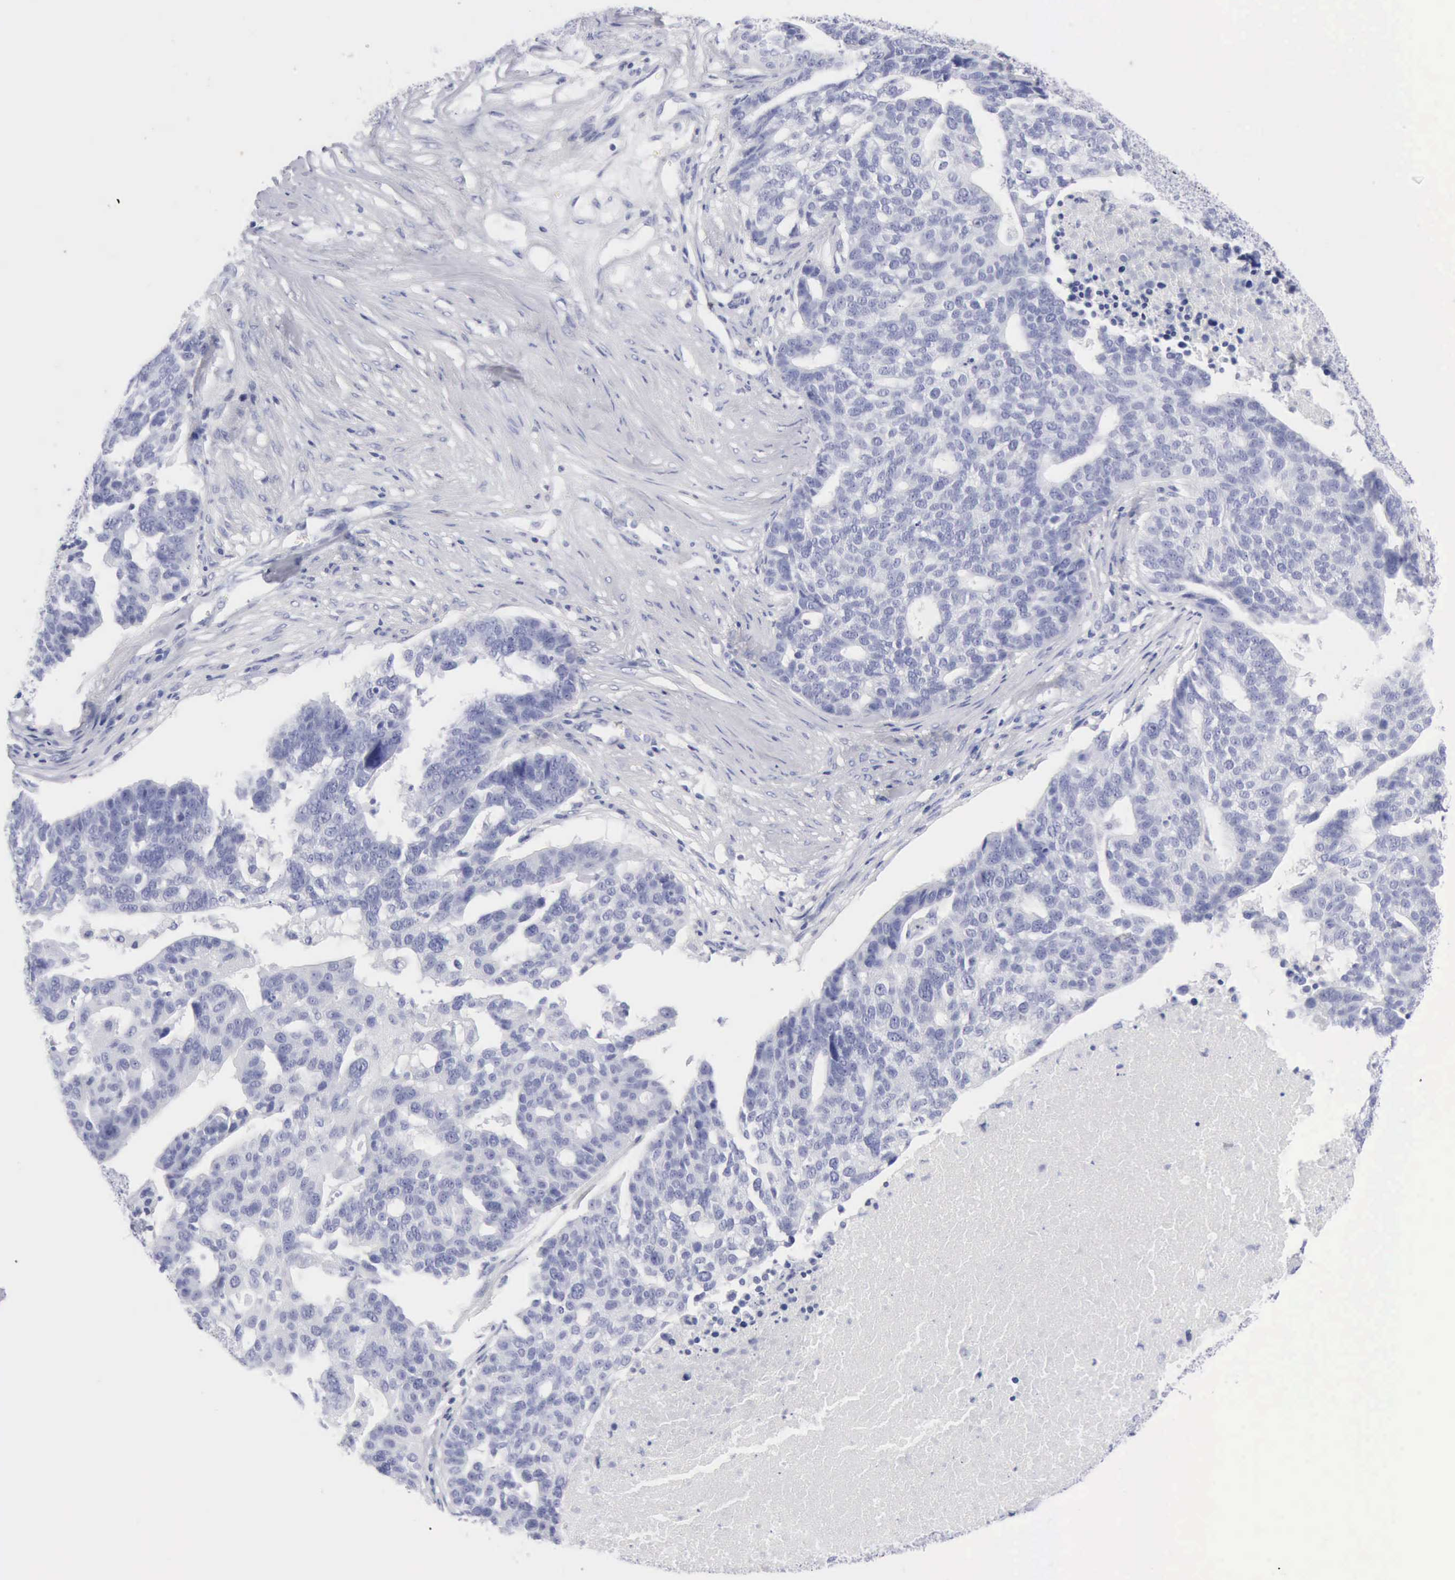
{"staining": {"intensity": "negative", "quantity": "none", "location": "none"}, "tissue": "ovarian cancer", "cell_type": "Tumor cells", "image_type": "cancer", "snomed": [{"axis": "morphology", "description": "Cystadenocarcinoma, serous, NOS"}, {"axis": "topography", "description": "Ovary"}], "caption": "This histopathology image is of ovarian cancer stained with immunohistochemistry (IHC) to label a protein in brown with the nuclei are counter-stained blue. There is no staining in tumor cells.", "gene": "KRT10", "patient": {"sex": "female", "age": 59}}